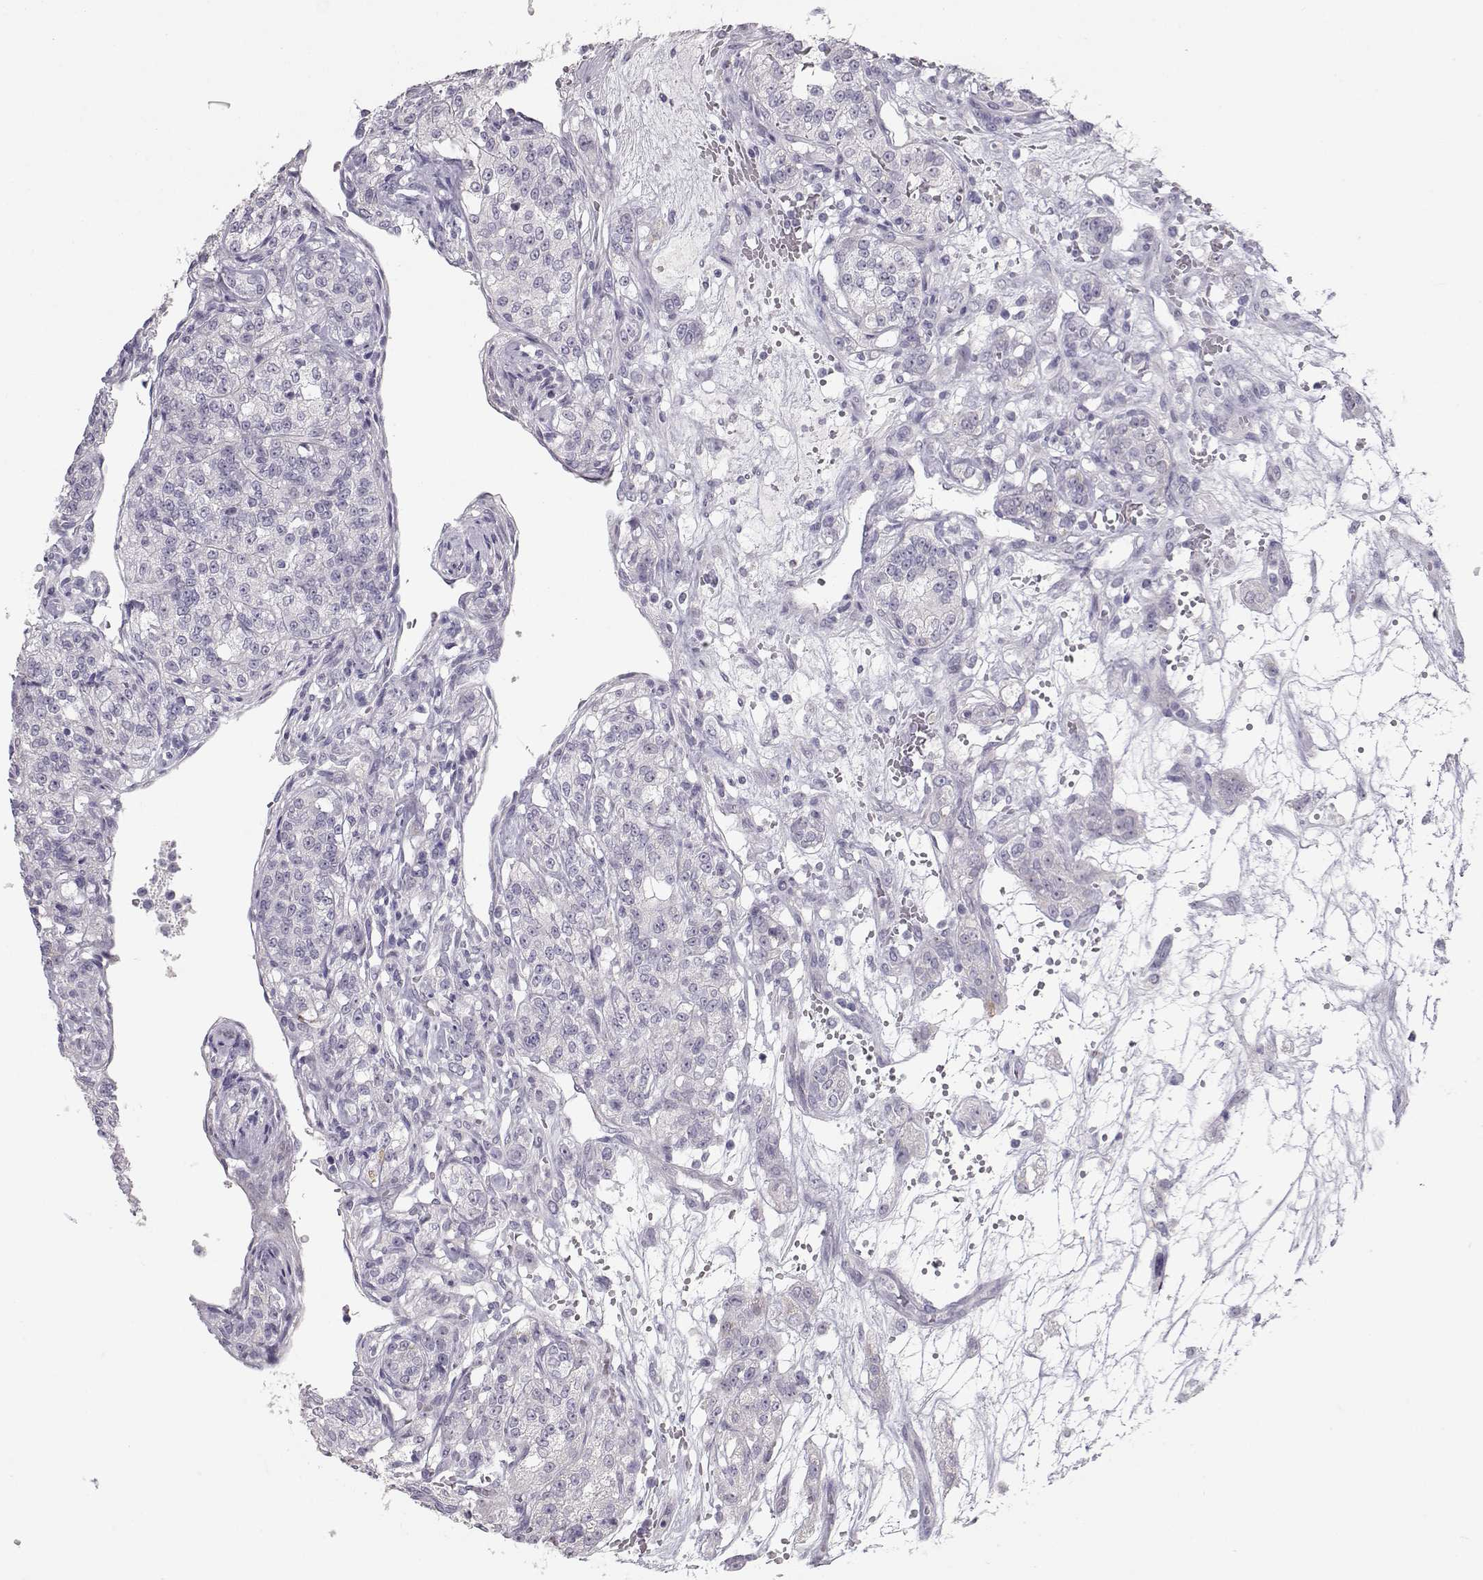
{"staining": {"intensity": "negative", "quantity": "none", "location": "none"}, "tissue": "renal cancer", "cell_type": "Tumor cells", "image_type": "cancer", "snomed": [{"axis": "morphology", "description": "Adenocarcinoma, NOS"}, {"axis": "topography", "description": "Kidney"}], "caption": "Immunohistochemical staining of human renal adenocarcinoma displays no significant expression in tumor cells. (Immunohistochemistry (ihc), brightfield microscopy, high magnification).", "gene": "LAMB3", "patient": {"sex": "female", "age": 63}}